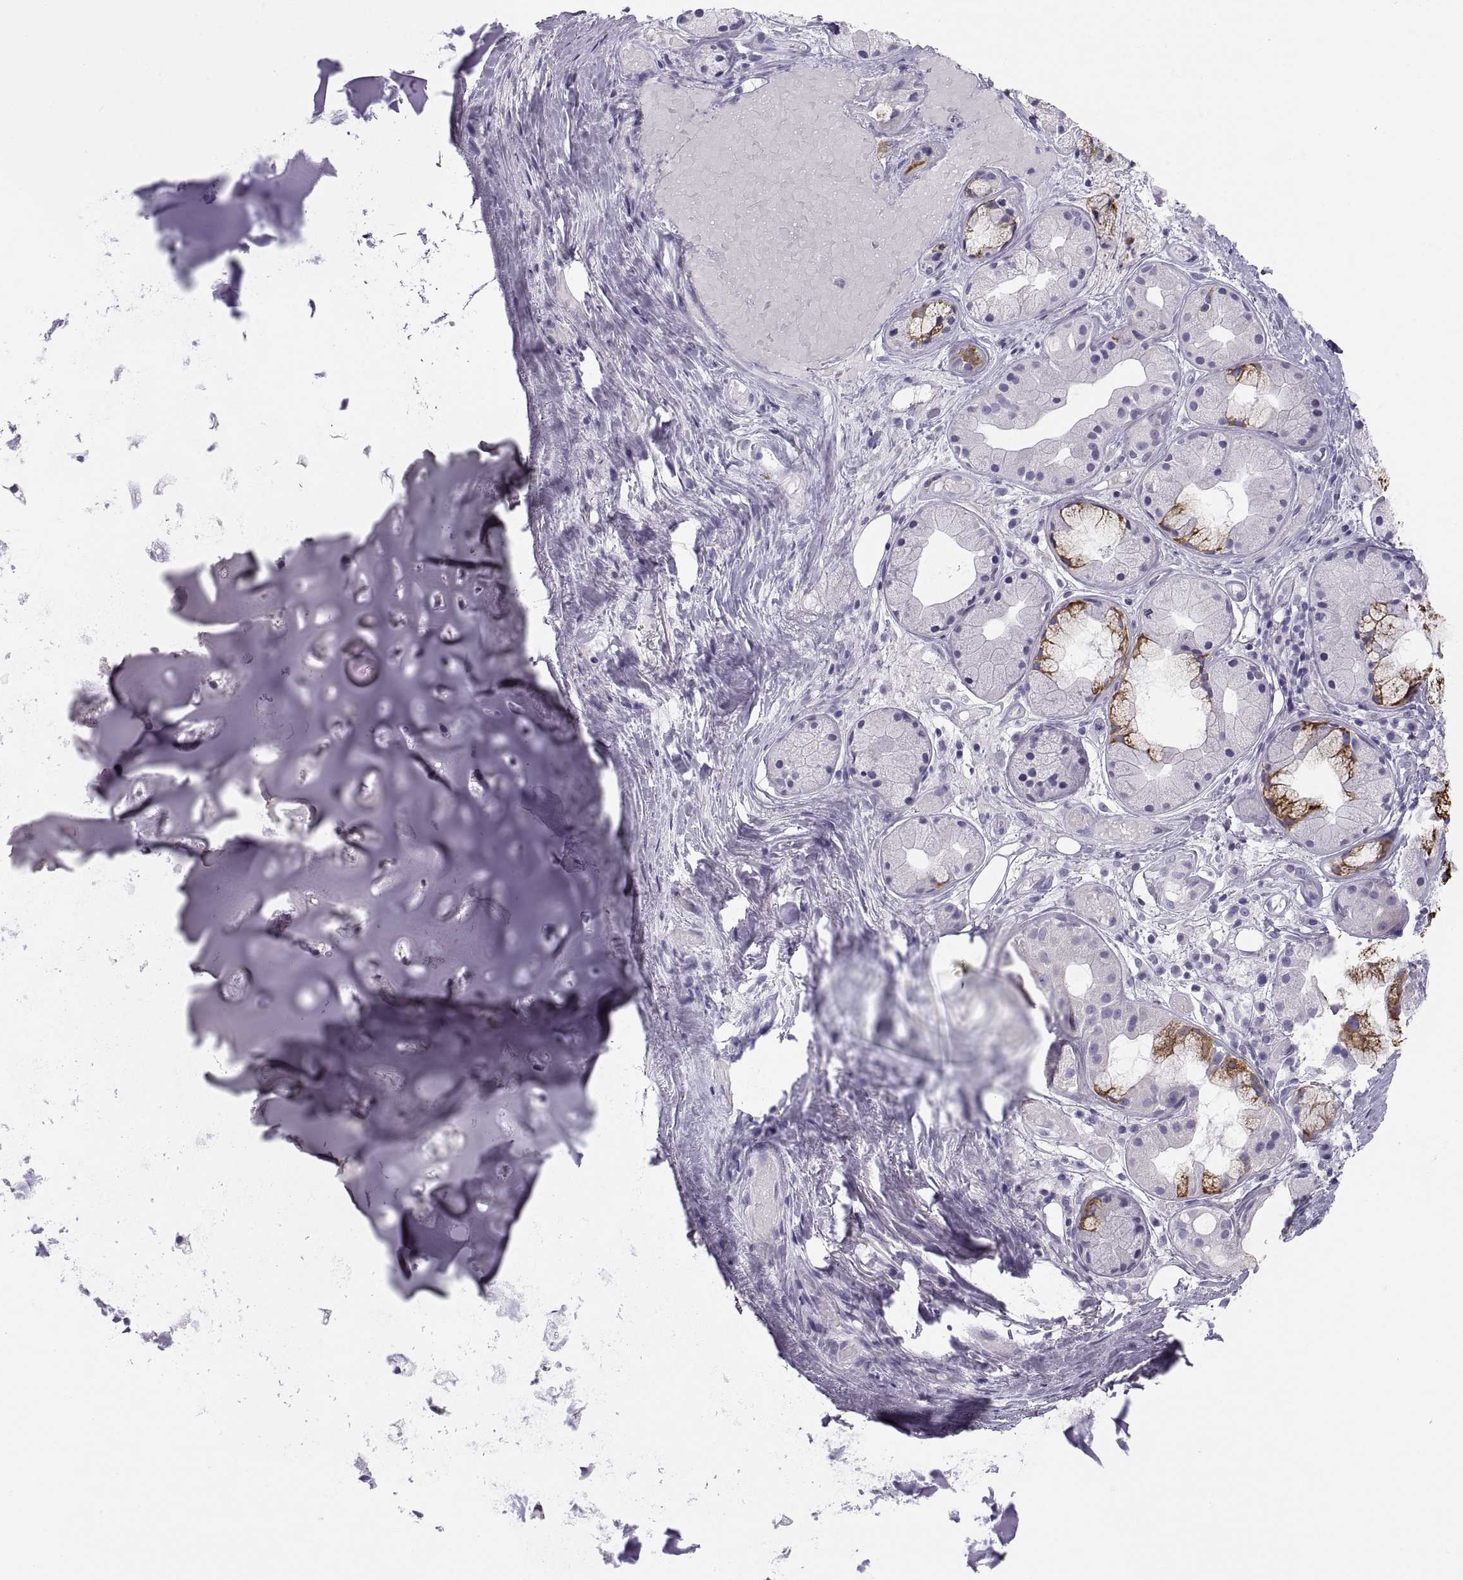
{"staining": {"intensity": "negative", "quantity": "none", "location": "none"}, "tissue": "soft tissue", "cell_type": "Chondrocytes", "image_type": "normal", "snomed": [{"axis": "morphology", "description": "Normal tissue, NOS"}, {"axis": "topography", "description": "Cartilage tissue"}], "caption": "Immunohistochemistry of unremarkable soft tissue demonstrates no expression in chondrocytes.", "gene": "MAGEB2", "patient": {"sex": "male", "age": 62}}